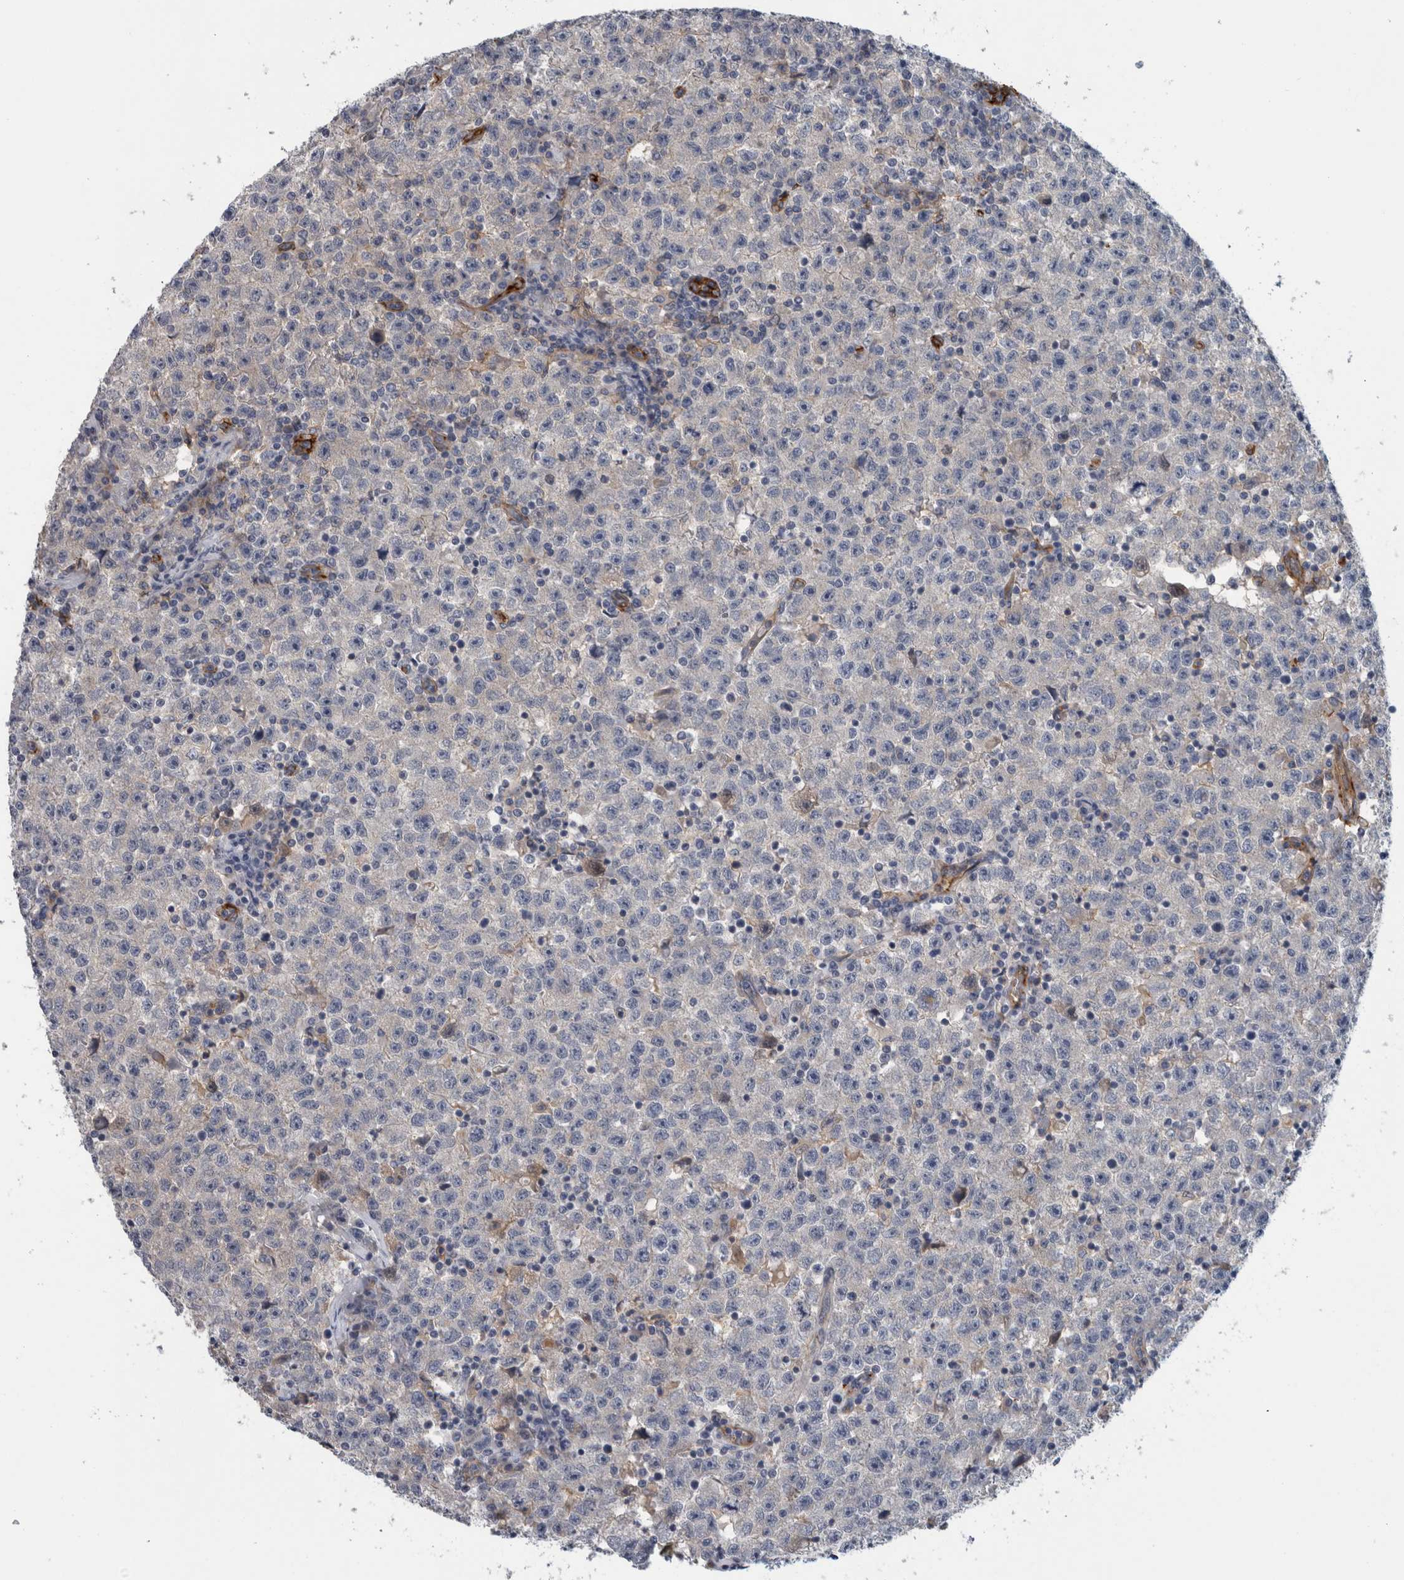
{"staining": {"intensity": "negative", "quantity": "none", "location": "none"}, "tissue": "testis cancer", "cell_type": "Tumor cells", "image_type": "cancer", "snomed": [{"axis": "morphology", "description": "Seminoma, NOS"}, {"axis": "topography", "description": "Testis"}], "caption": "An immunohistochemistry photomicrograph of testis cancer is shown. There is no staining in tumor cells of testis cancer.", "gene": "CD59", "patient": {"sex": "male", "age": 22}}